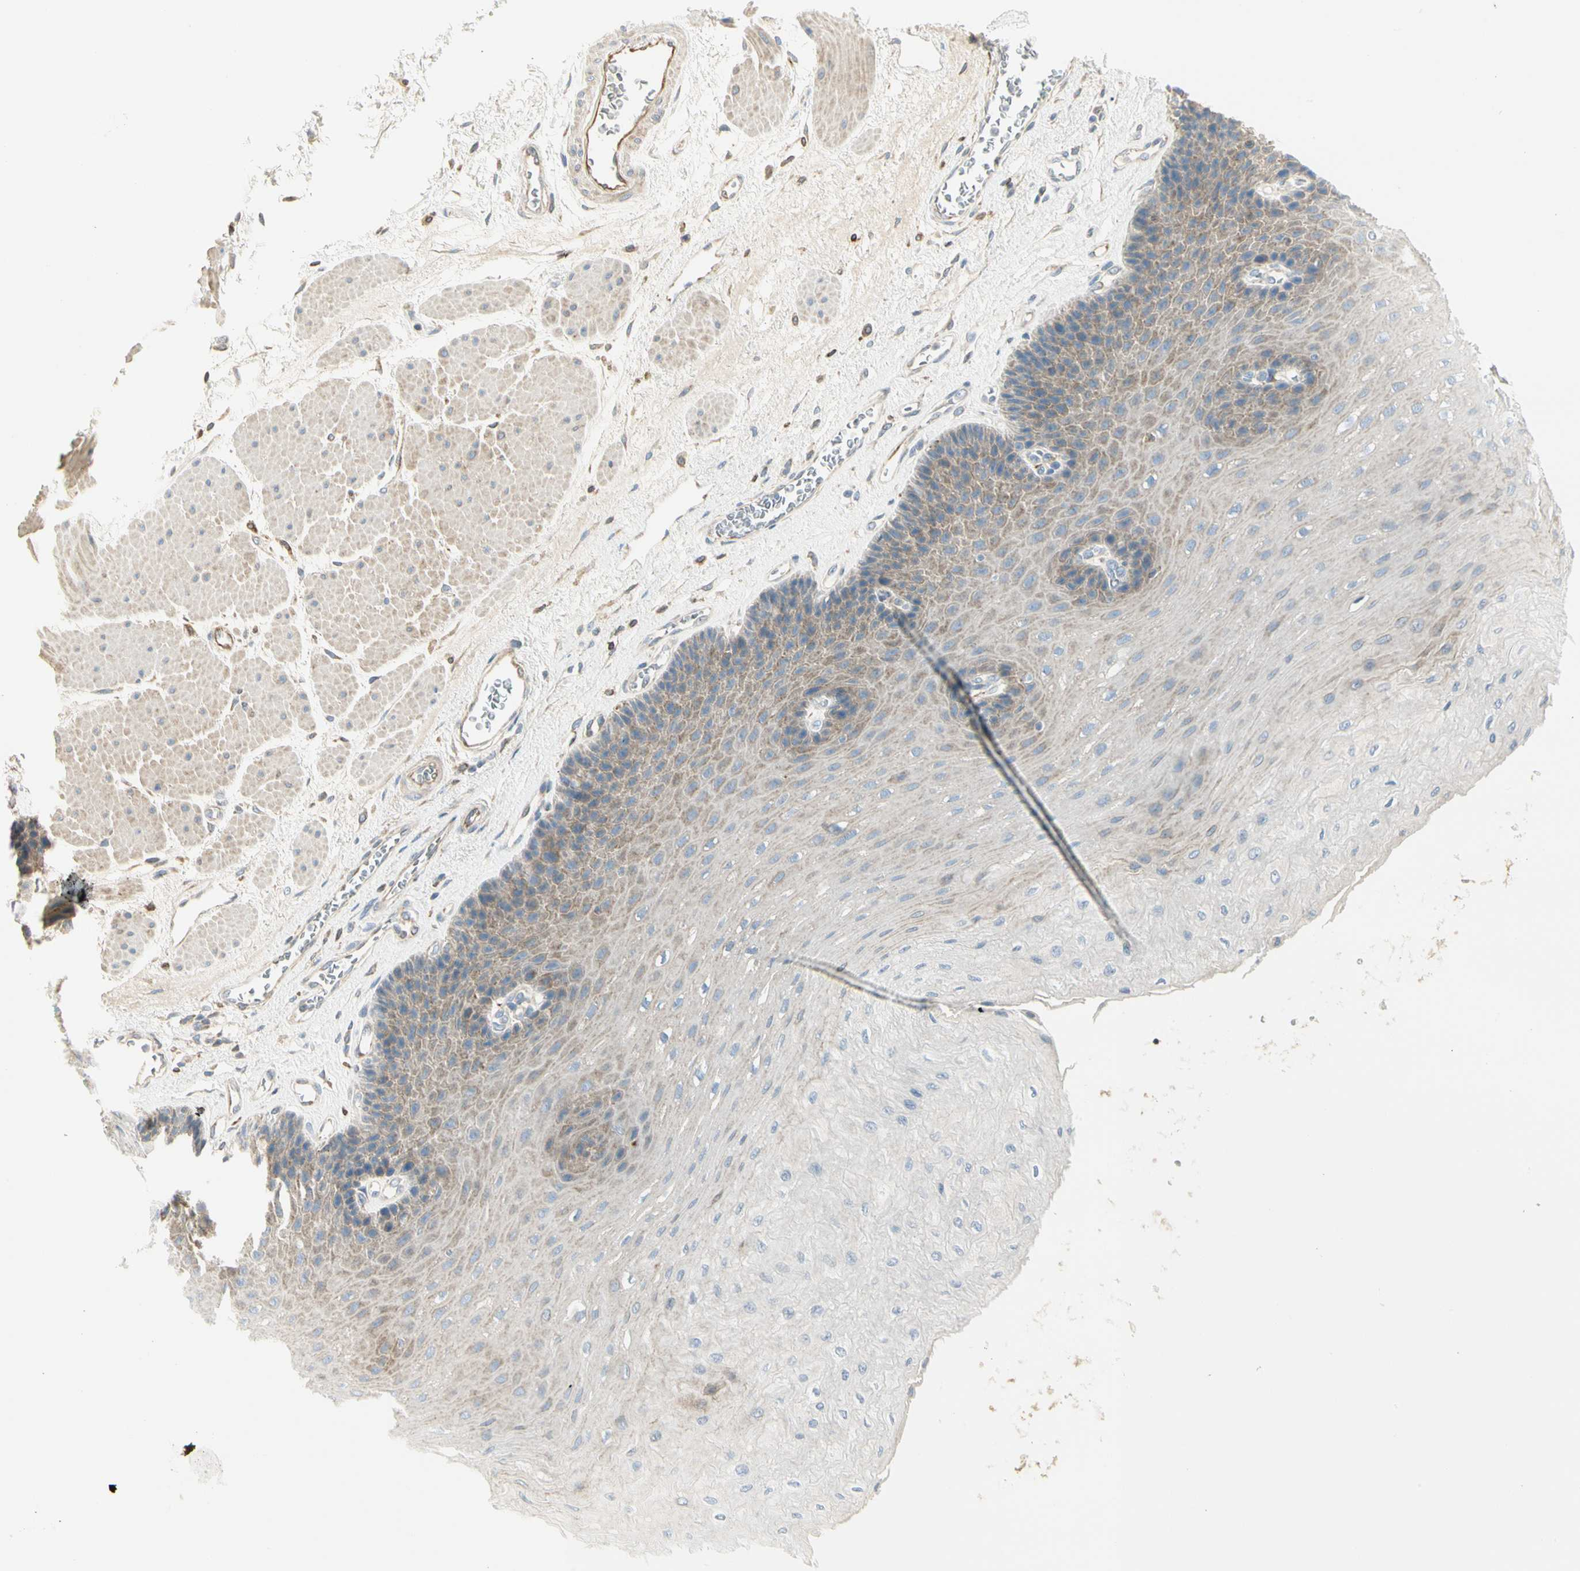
{"staining": {"intensity": "negative", "quantity": "none", "location": "none"}, "tissue": "esophagus", "cell_type": "Squamous epithelial cells", "image_type": "normal", "snomed": [{"axis": "morphology", "description": "Normal tissue, NOS"}, {"axis": "topography", "description": "Esophagus"}], "caption": "The micrograph reveals no significant expression in squamous epithelial cells of esophagus. (DAB (3,3'-diaminobenzidine) immunohistochemistry visualized using brightfield microscopy, high magnification).", "gene": "TNFSF11", "patient": {"sex": "female", "age": 72}}